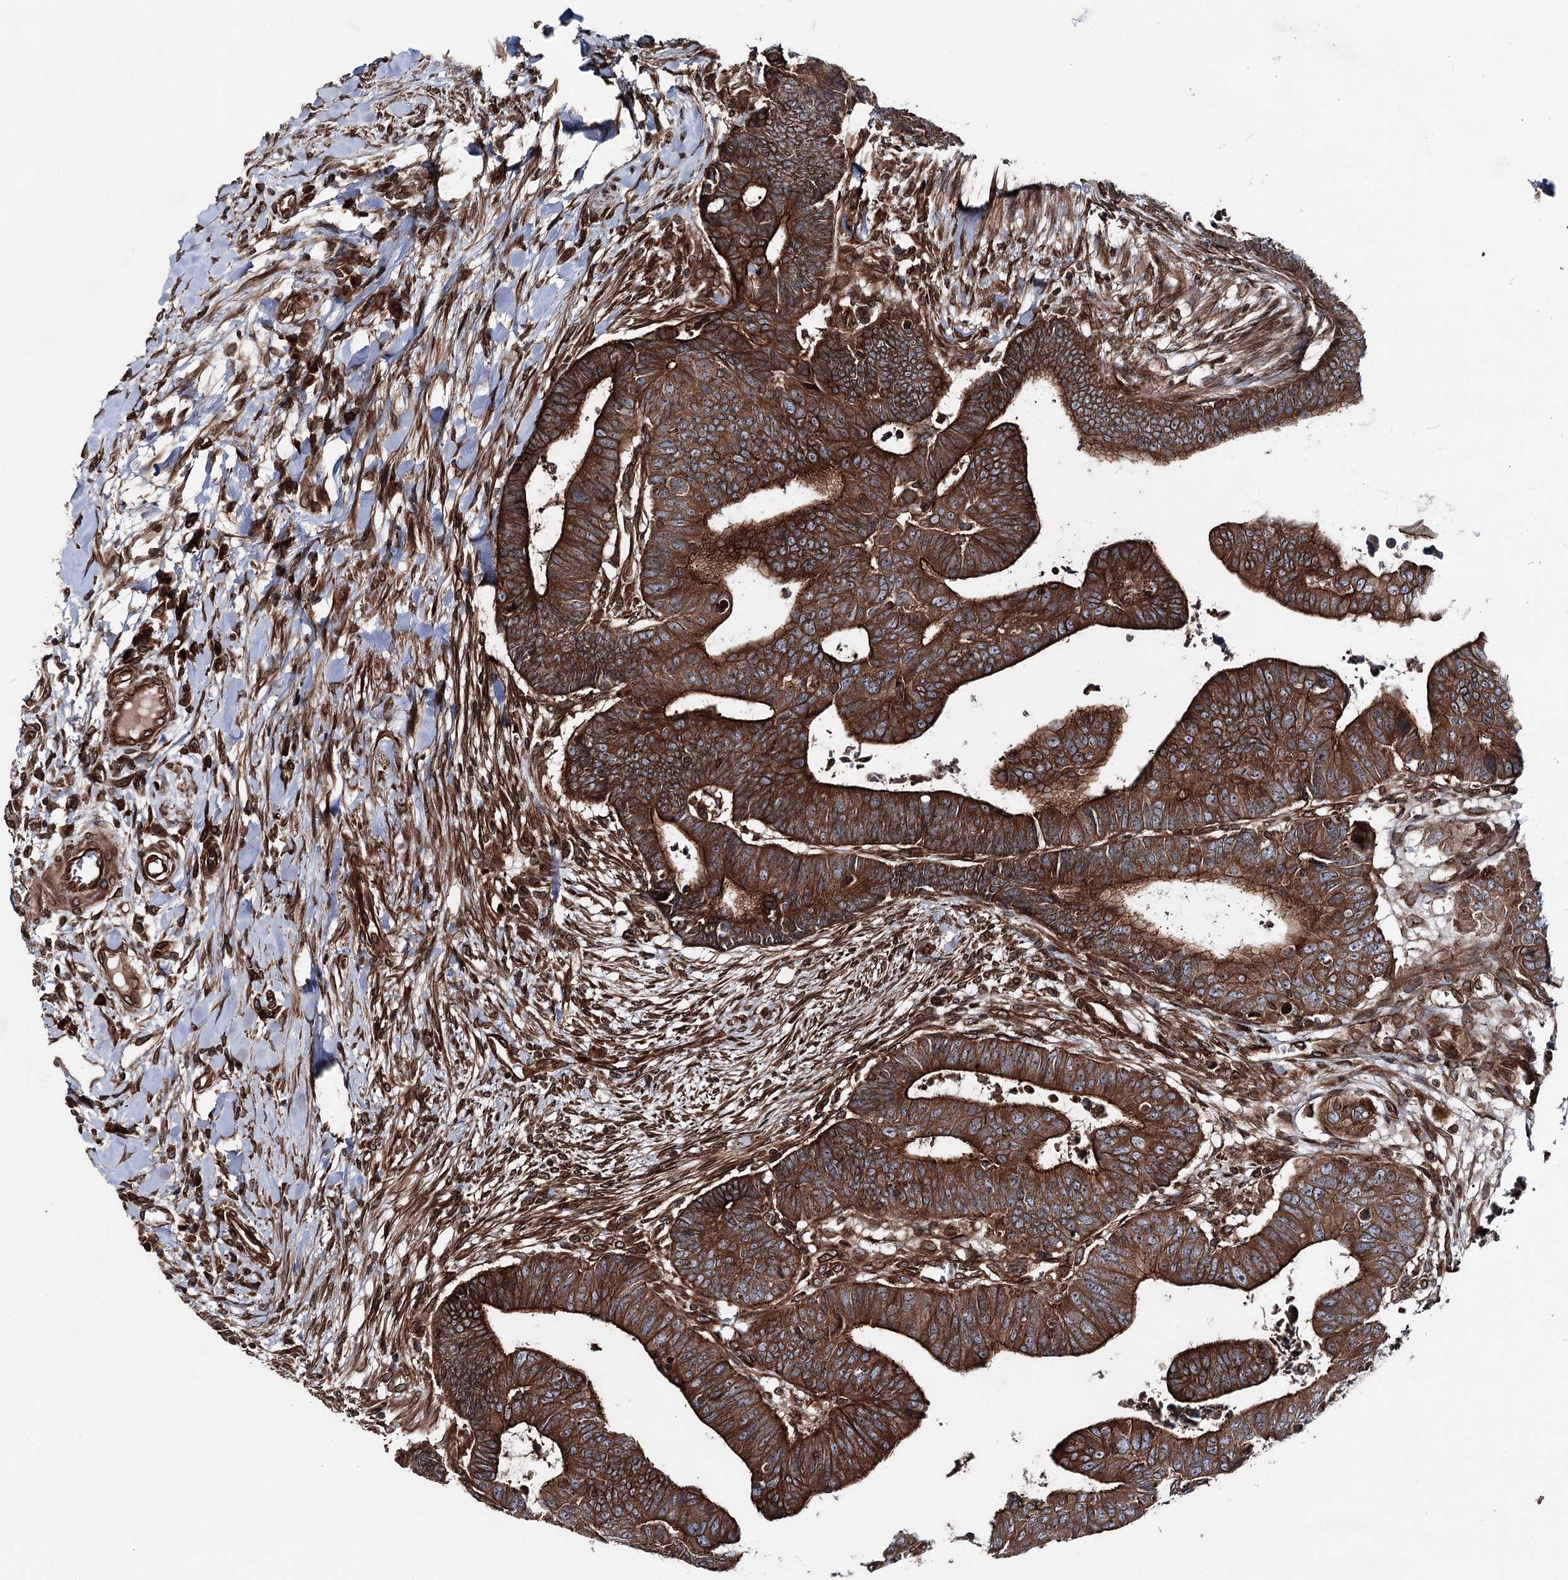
{"staining": {"intensity": "strong", "quantity": ">75%", "location": "cytoplasmic/membranous"}, "tissue": "colorectal cancer", "cell_type": "Tumor cells", "image_type": "cancer", "snomed": [{"axis": "morphology", "description": "Normal tissue, NOS"}, {"axis": "morphology", "description": "Adenocarcinoma, NOS"}, {"axis": "topography", "description": "Rectum"}], "caption": "The micrograph reveals a brown stain indicating the presence of a protein in the cytoplasmic/membranous of tumor cells in adenocarcinoma (colorectal). (IHC, brightfield microscopy, high magnification).", "gene": "FGFR1OP2", "patient": {"sex": "female", "age": 65}}